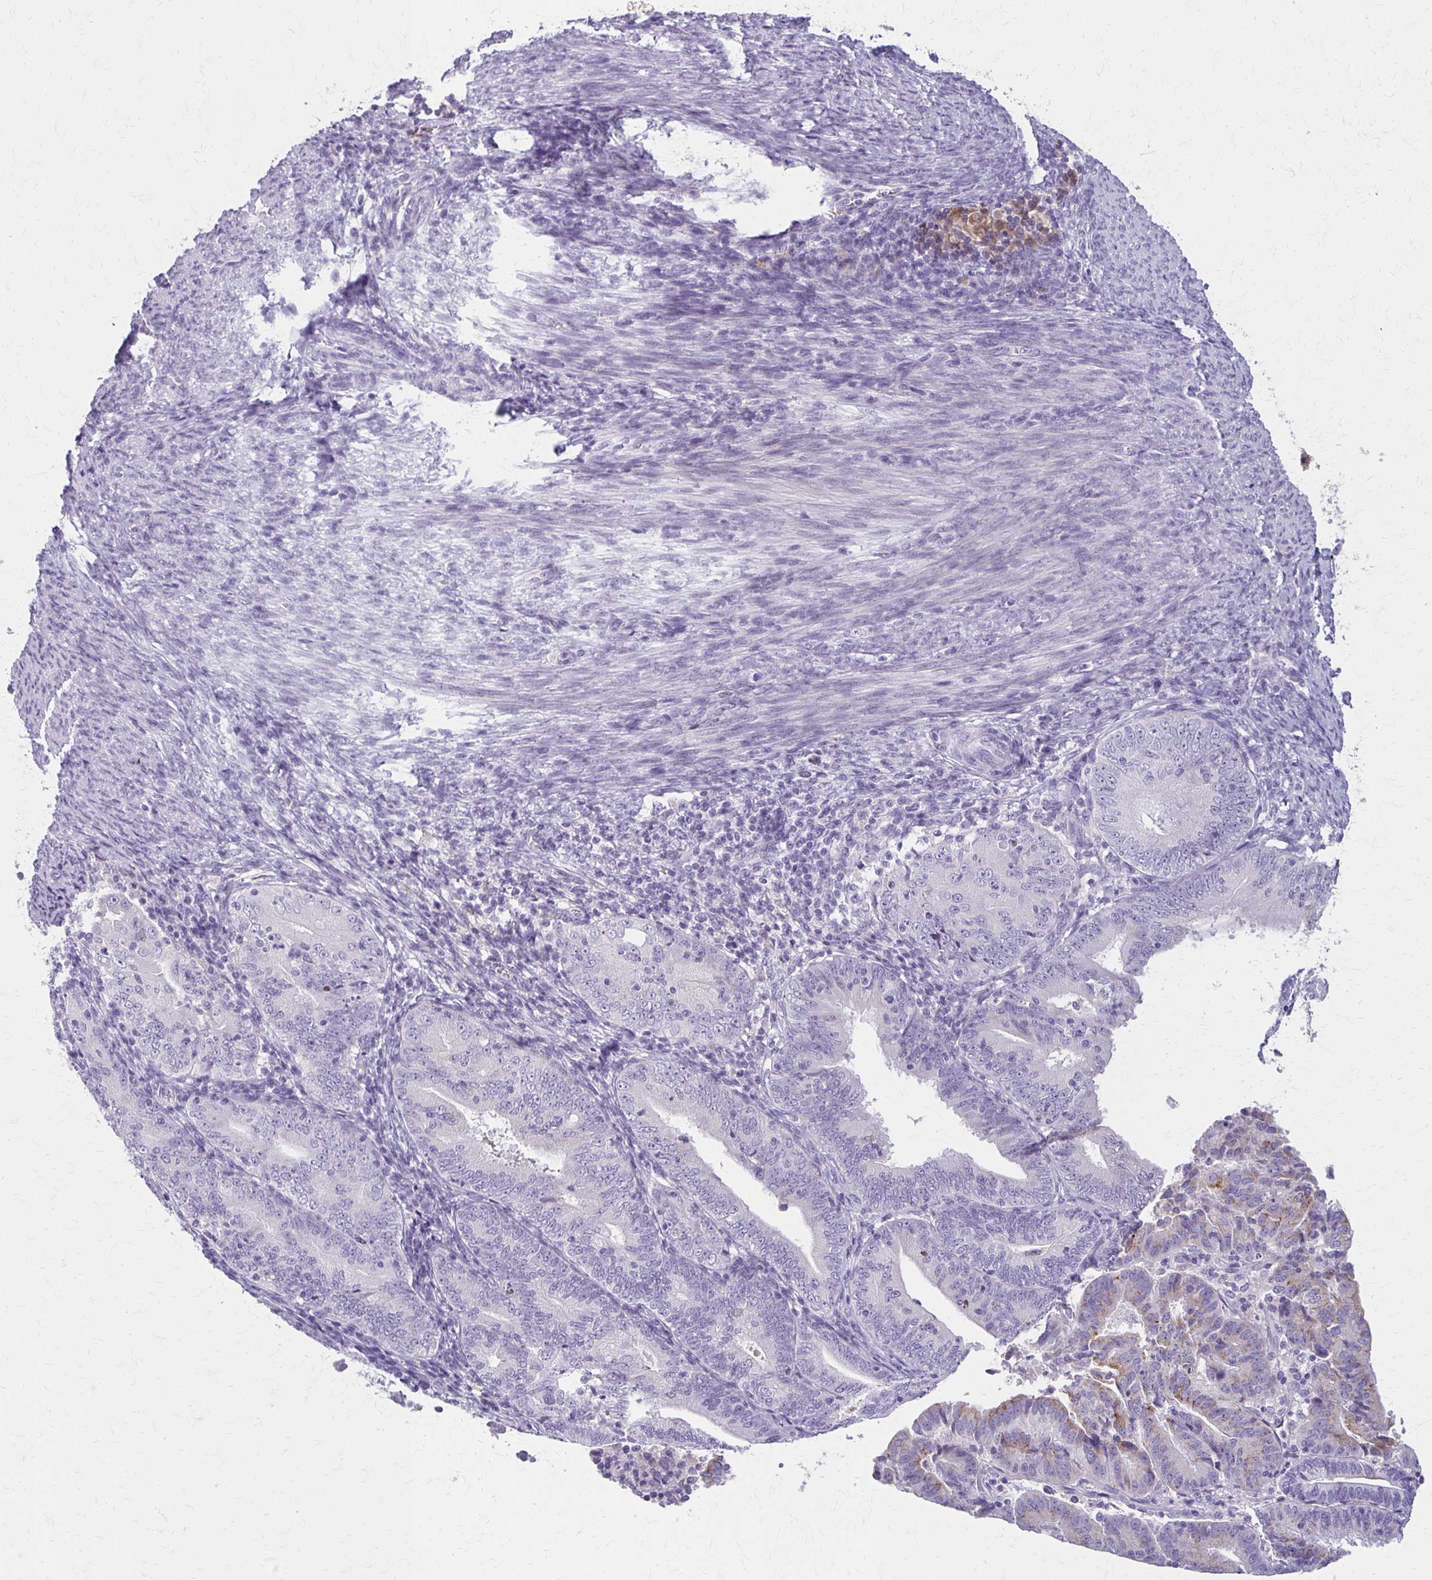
{"staining": {"intensity": "negative", "quantity": "none", "location": "none"}, "tissue": "endometrial cancer", "cell_type": "Tumor cells", "image_type": "cancer", "snomed": [{"axis": "morphology", "description": "Adenocarcinoma, NOS"}, {"axis": "topography", "description": "Endometrium"}], "caption": "Immunohistochemical staining of endometrial cancer demonstrates no significant expression in tumor cells.", "gene": "BBS12", "patient": {"sex": "female", "age": 70}}